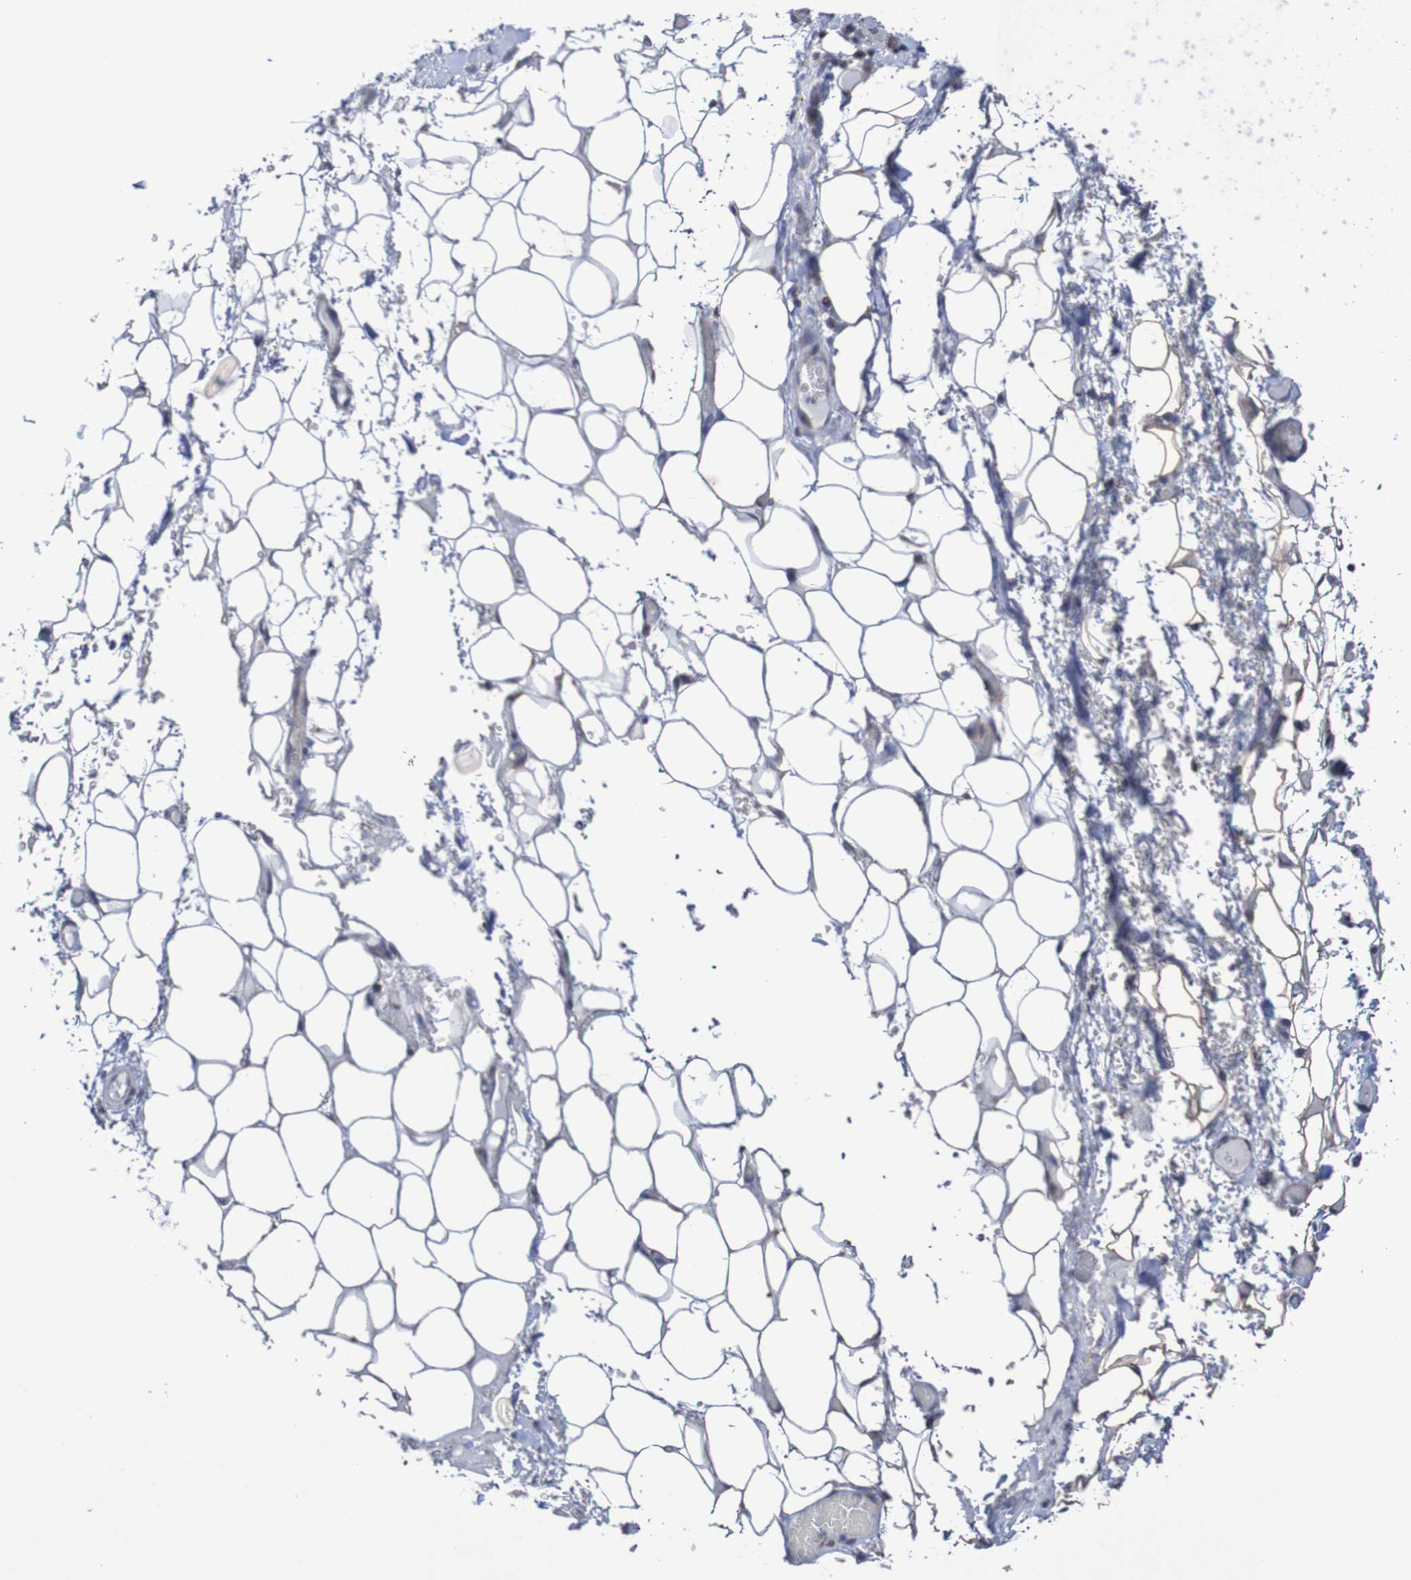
{"staining": {"intensity": "weak", "quantity": "25%-75%", "location": "cytoplasmic/membranous"}, "tissue": "adipose tissue", "cell_type": "Adipocytes", "image_type": "normal", "snomed": [{"axis": "morphology", "description": "Normal tissue, NOS"}, {"axis": "morphology", "description": "Adenocarcinoma, NOS"}, {"axis": "topography", "description": "Esophagus"}], "caption": "Adipose tissue was stained to show a protein in brown. There is low levels of weak cytoplasmic/membranous expression in approximately 25%-75% of adipocytes. (Stains: DAB in brown, nuclei in blue, Microscopy: brightfield microscopy at high magnification).", "gene": "DVL1", "patient": {"sex": "male", "age": 62}}